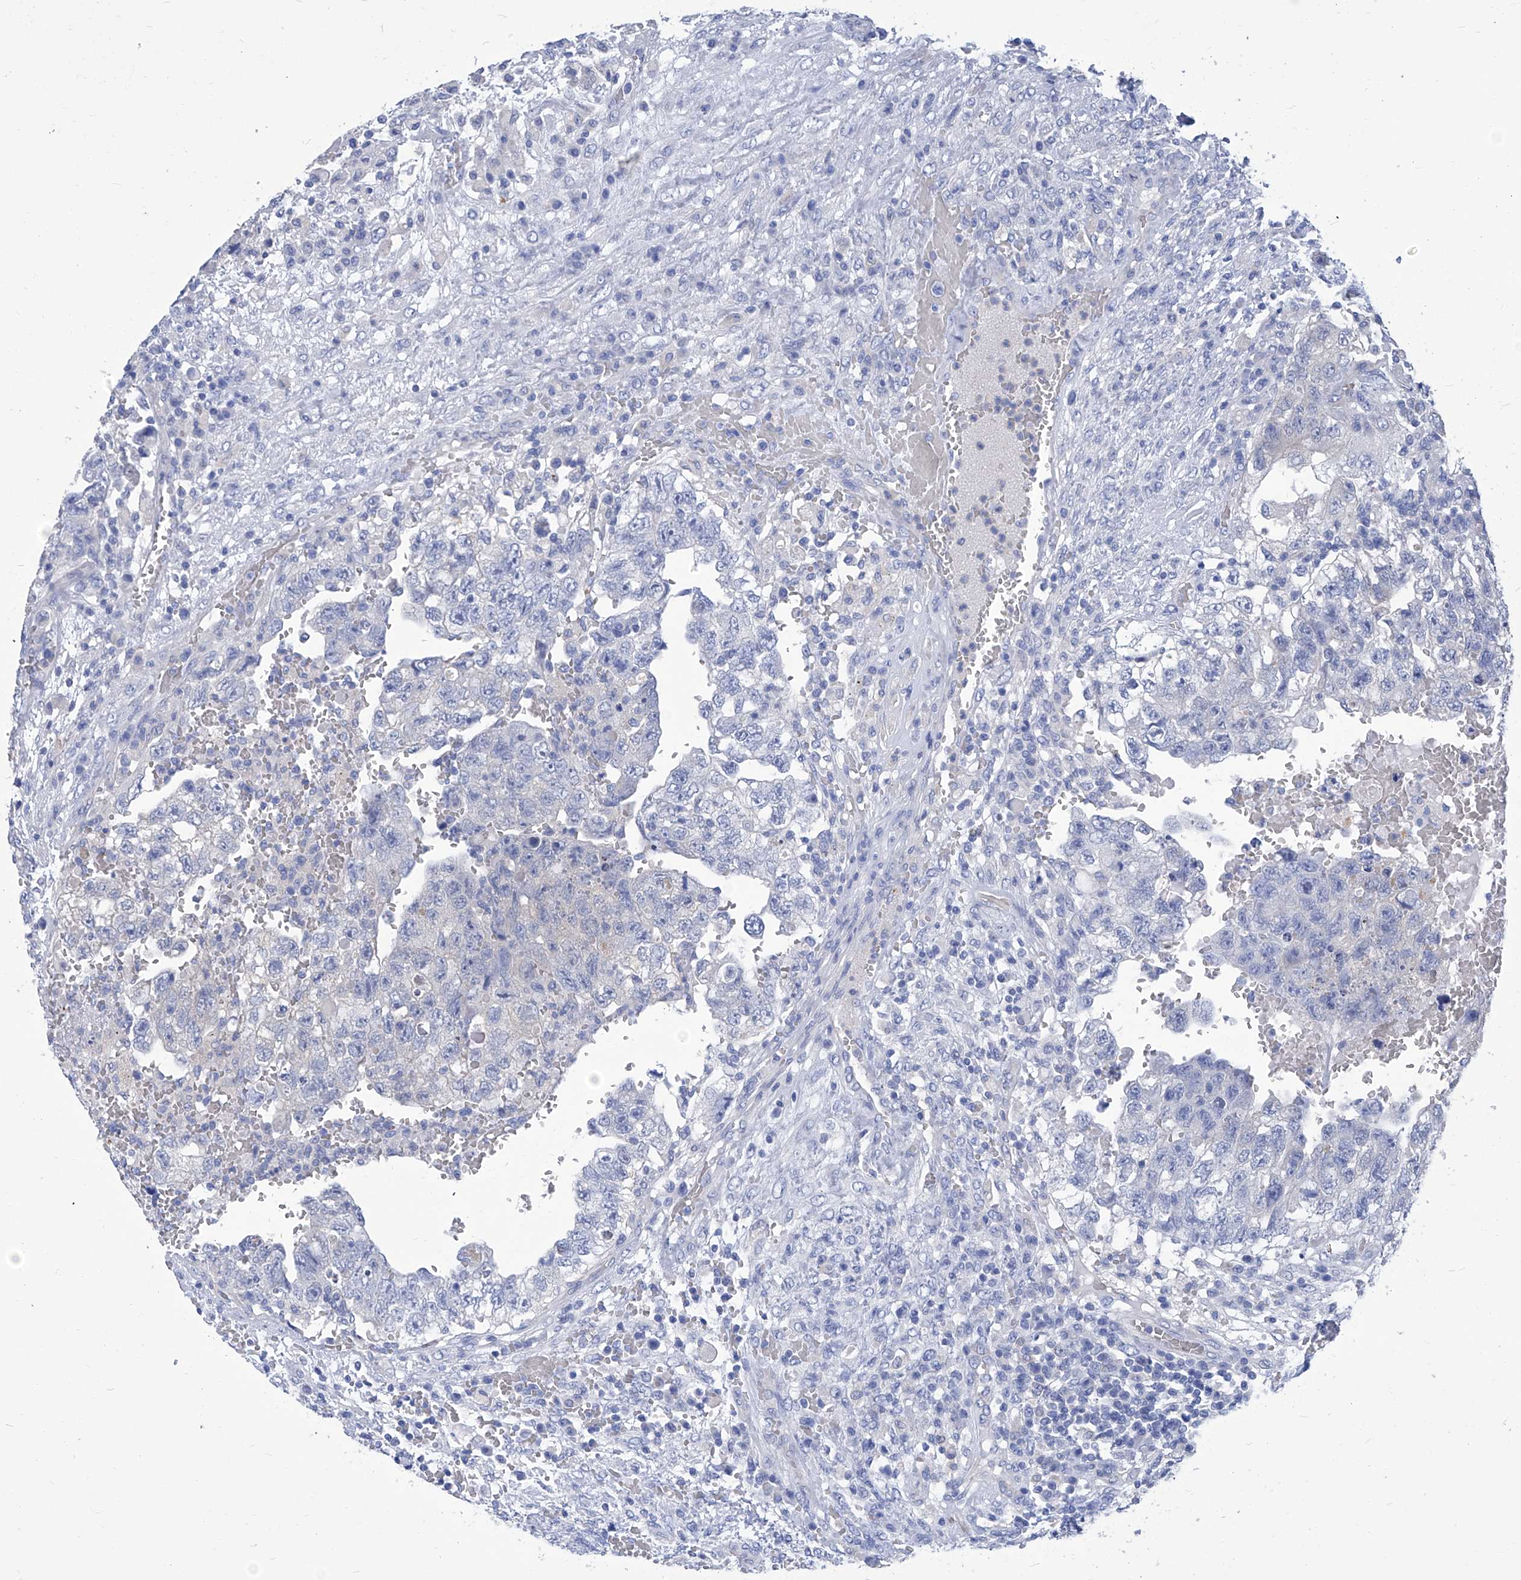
{"staining": {"intensity": "negative", "quantity": "none", "location": "none"}, "tissue": "testis cancer", "cell_type": "Tumor cells", "image_type": "cancer", "snomed": [{"axis": "morphology", "description": "Carcinoma, Embryonal, NOS"}, {"axis": "topography", "description": "Testis"}], "caption": "Immunohistochemistry (IHC) photomicrograph of neoplastic tissue: human testis embryonal carcinoma stained with DAB (3,3'-diaminobenzidine) displays no significant protein positivity in tumor cells.", "gene": "SMS", "patient": {"sex": "male", "age": 36}}